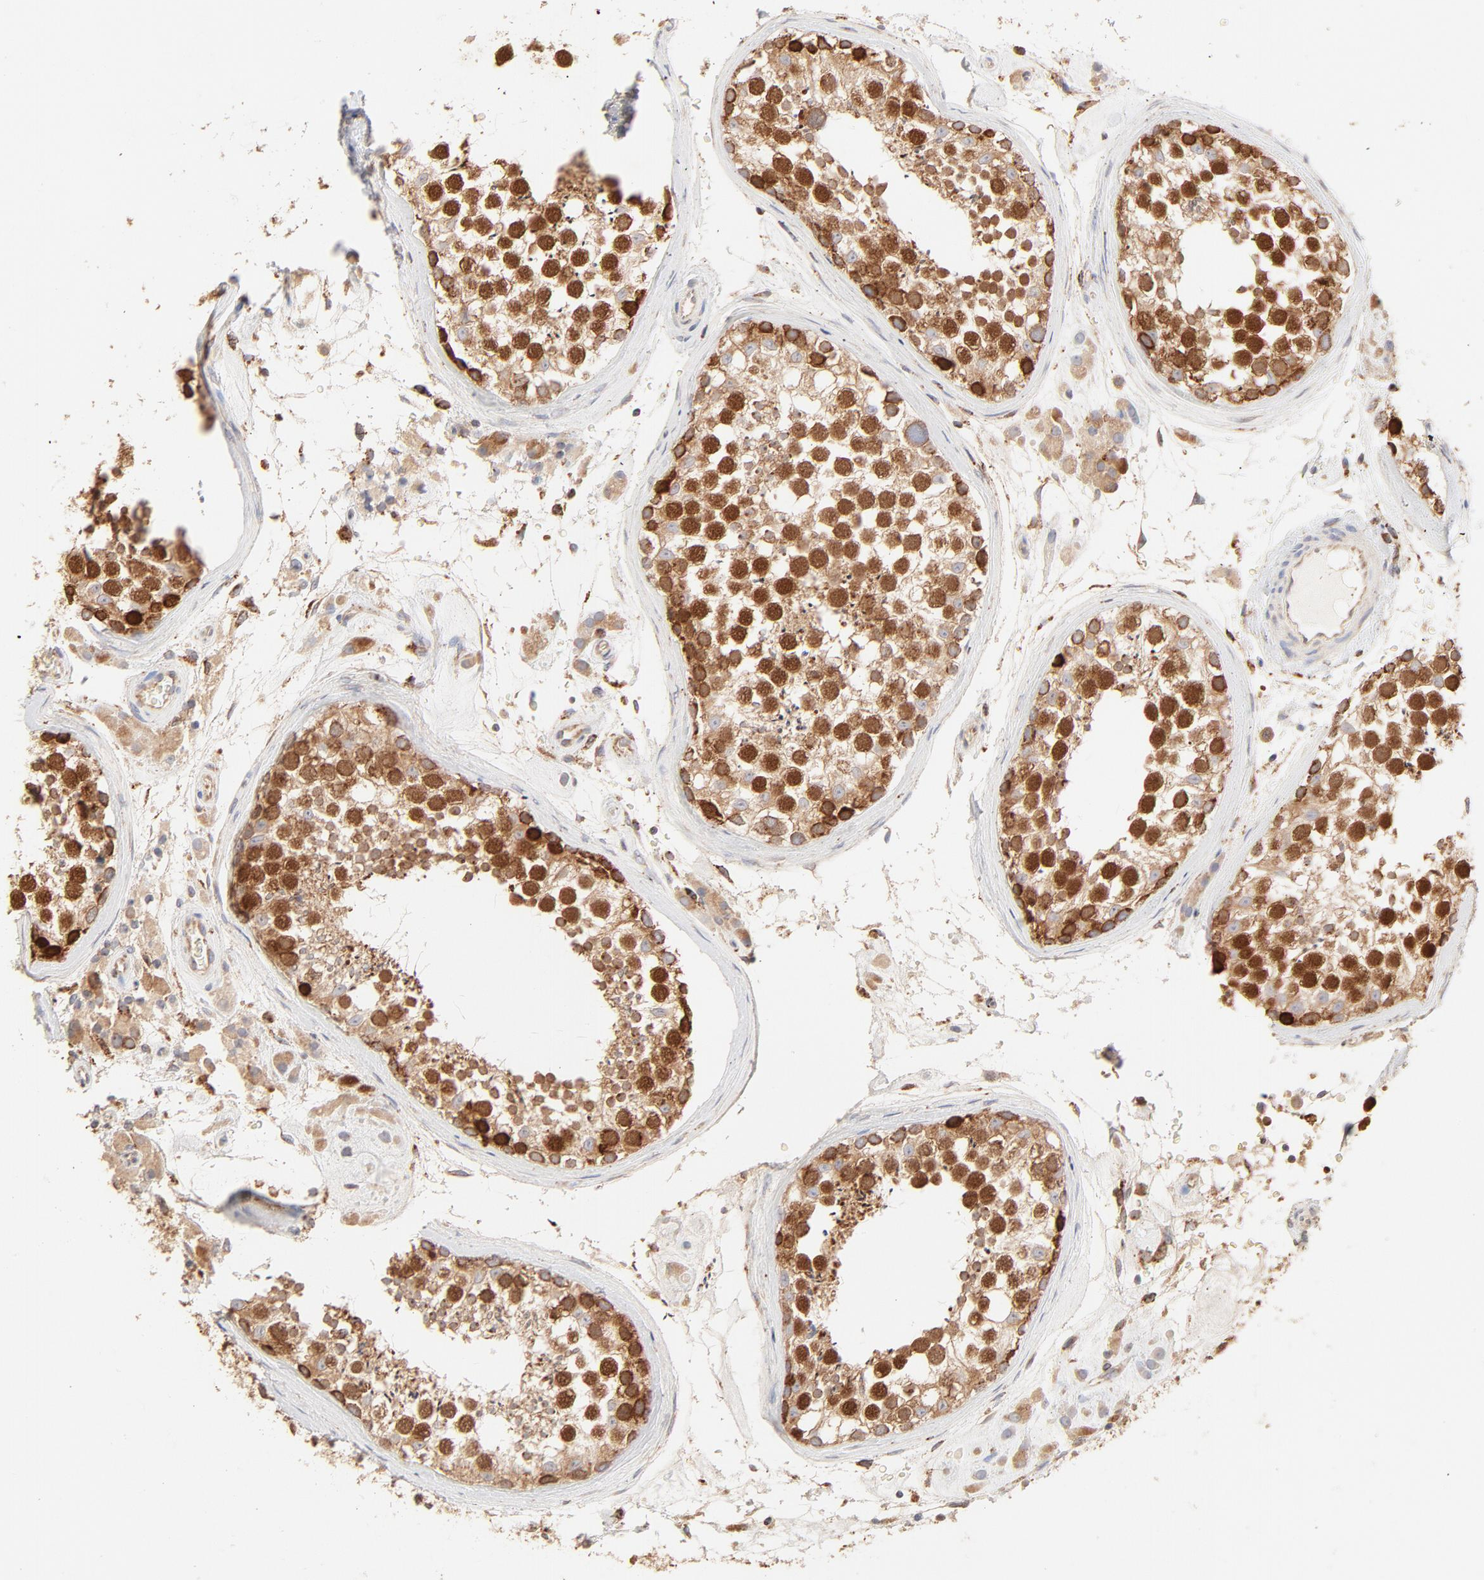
{"staining": {"intensity": "strong", "quantity": ">75%", "location": "cytoplasmic/membranous,nuclear"}, "tissue": "testis", "cell_type": "Cells in seminiferous ducts", "image_type": "normal", "snomed": [{"axis": "morphology", "description": "Normal tissue, NOS"}, {"axis": "topography", "description": "Testis"}], "caption": "Testis stained with DAB immunohistochemistry exhibits high levels of strong cytoplasmic/membranous,nuclear staining in approximately >75% of cells in seminiferous ducts.", "gene": "PARP12", "patient": {"sex": "male", "age": 46}}